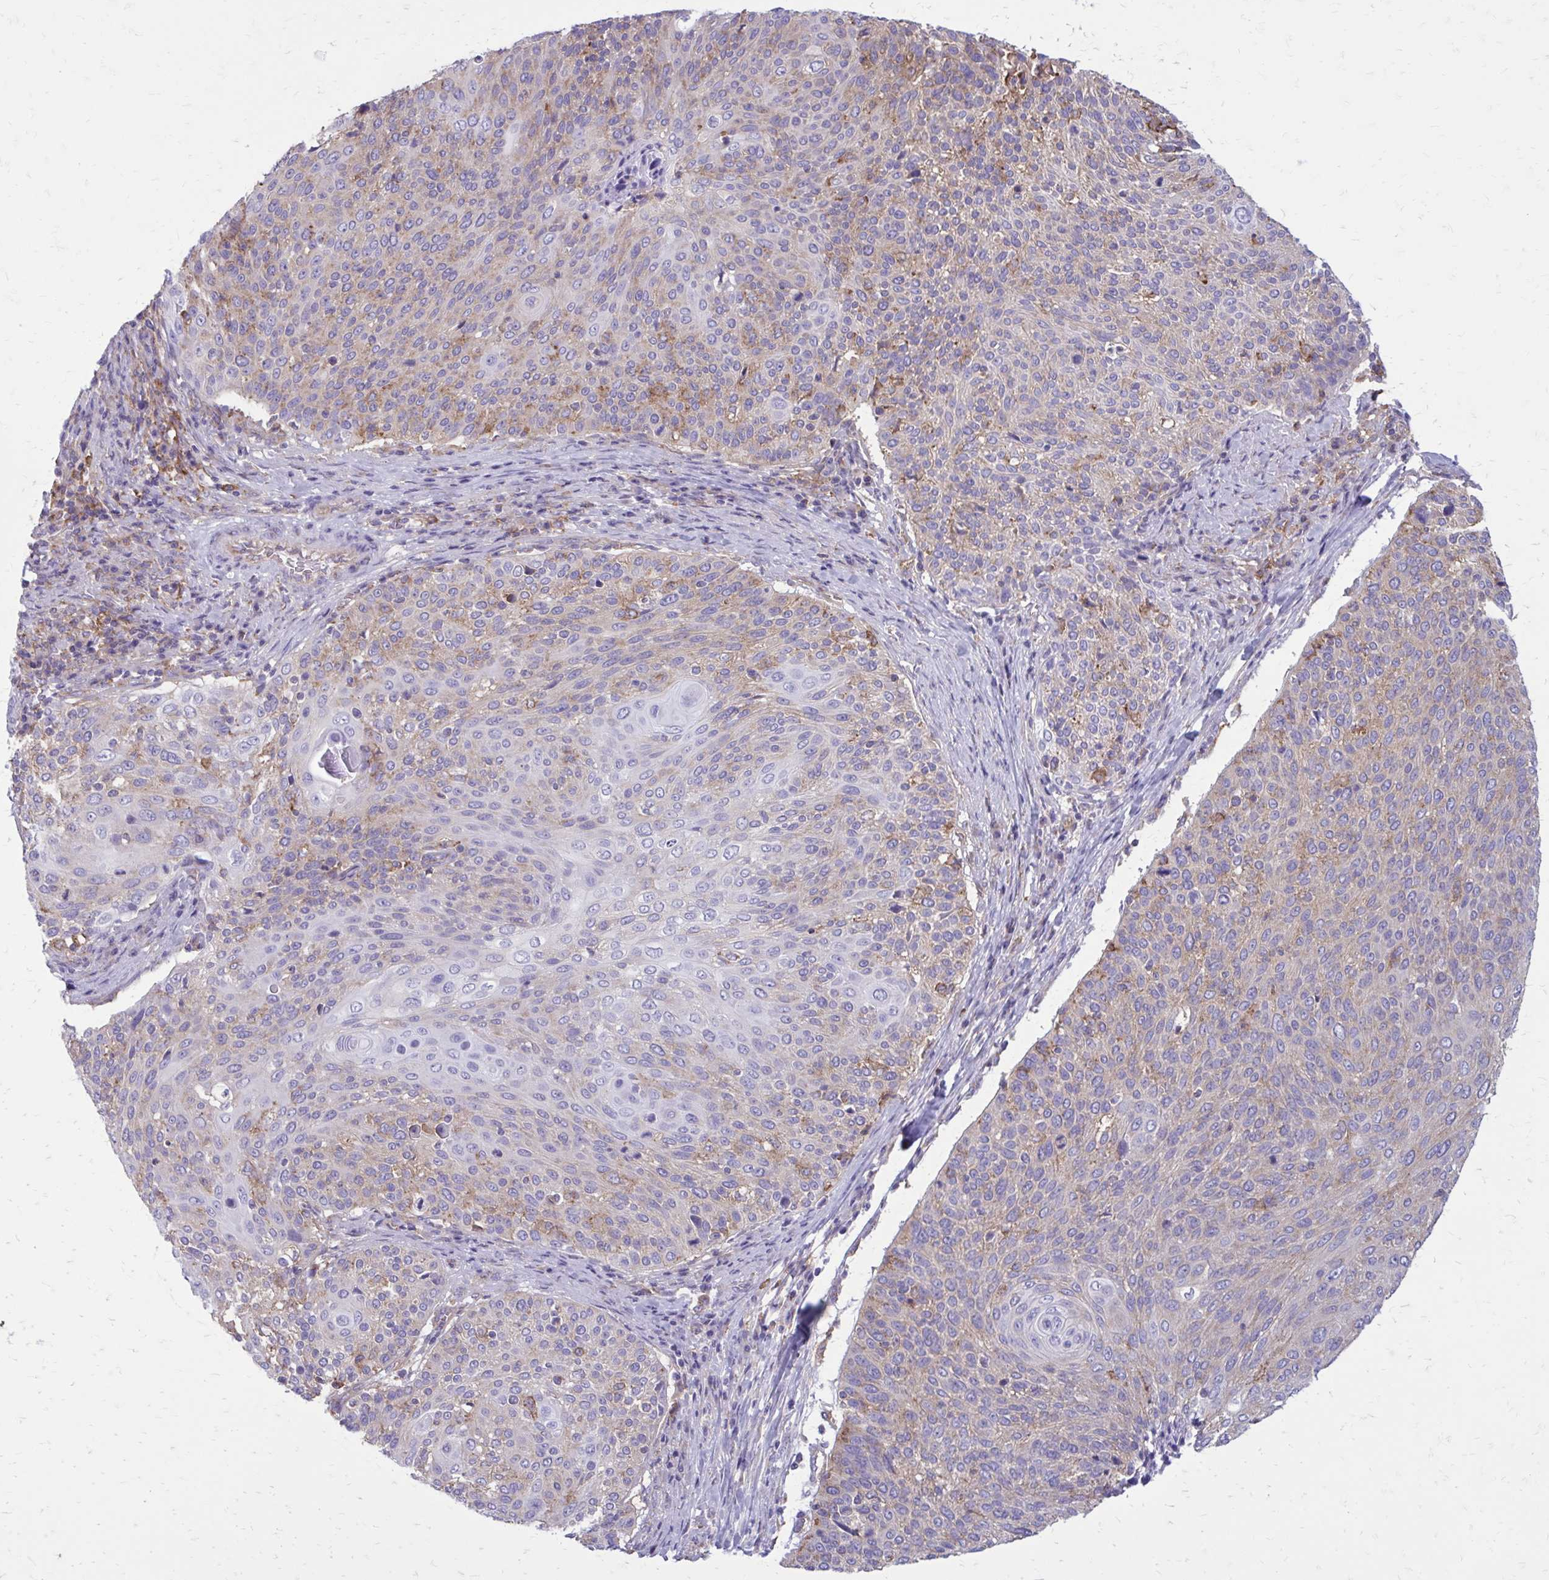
{"staining": {"intensity": "weak", "quantity": "<25%", "location": "cytoplasmic/membranous"}, "tissue": "cervical cancer", "cell_type": "Tumor cells", "image_type": "cancer", "snomed": [{"axis": "morphology", "description": "Squamous cell carcinoma, NOS"}, {"axis": "topography", "description": "Cervix"}], "caption": "Immunohistochemistry micrograph of human squamous cell carcinoma (cervical) stained for a protein (brown), which shows no expression in tumor cells.", "gene": "CLTA", "patient": {"sex": "female", "age": 31}}